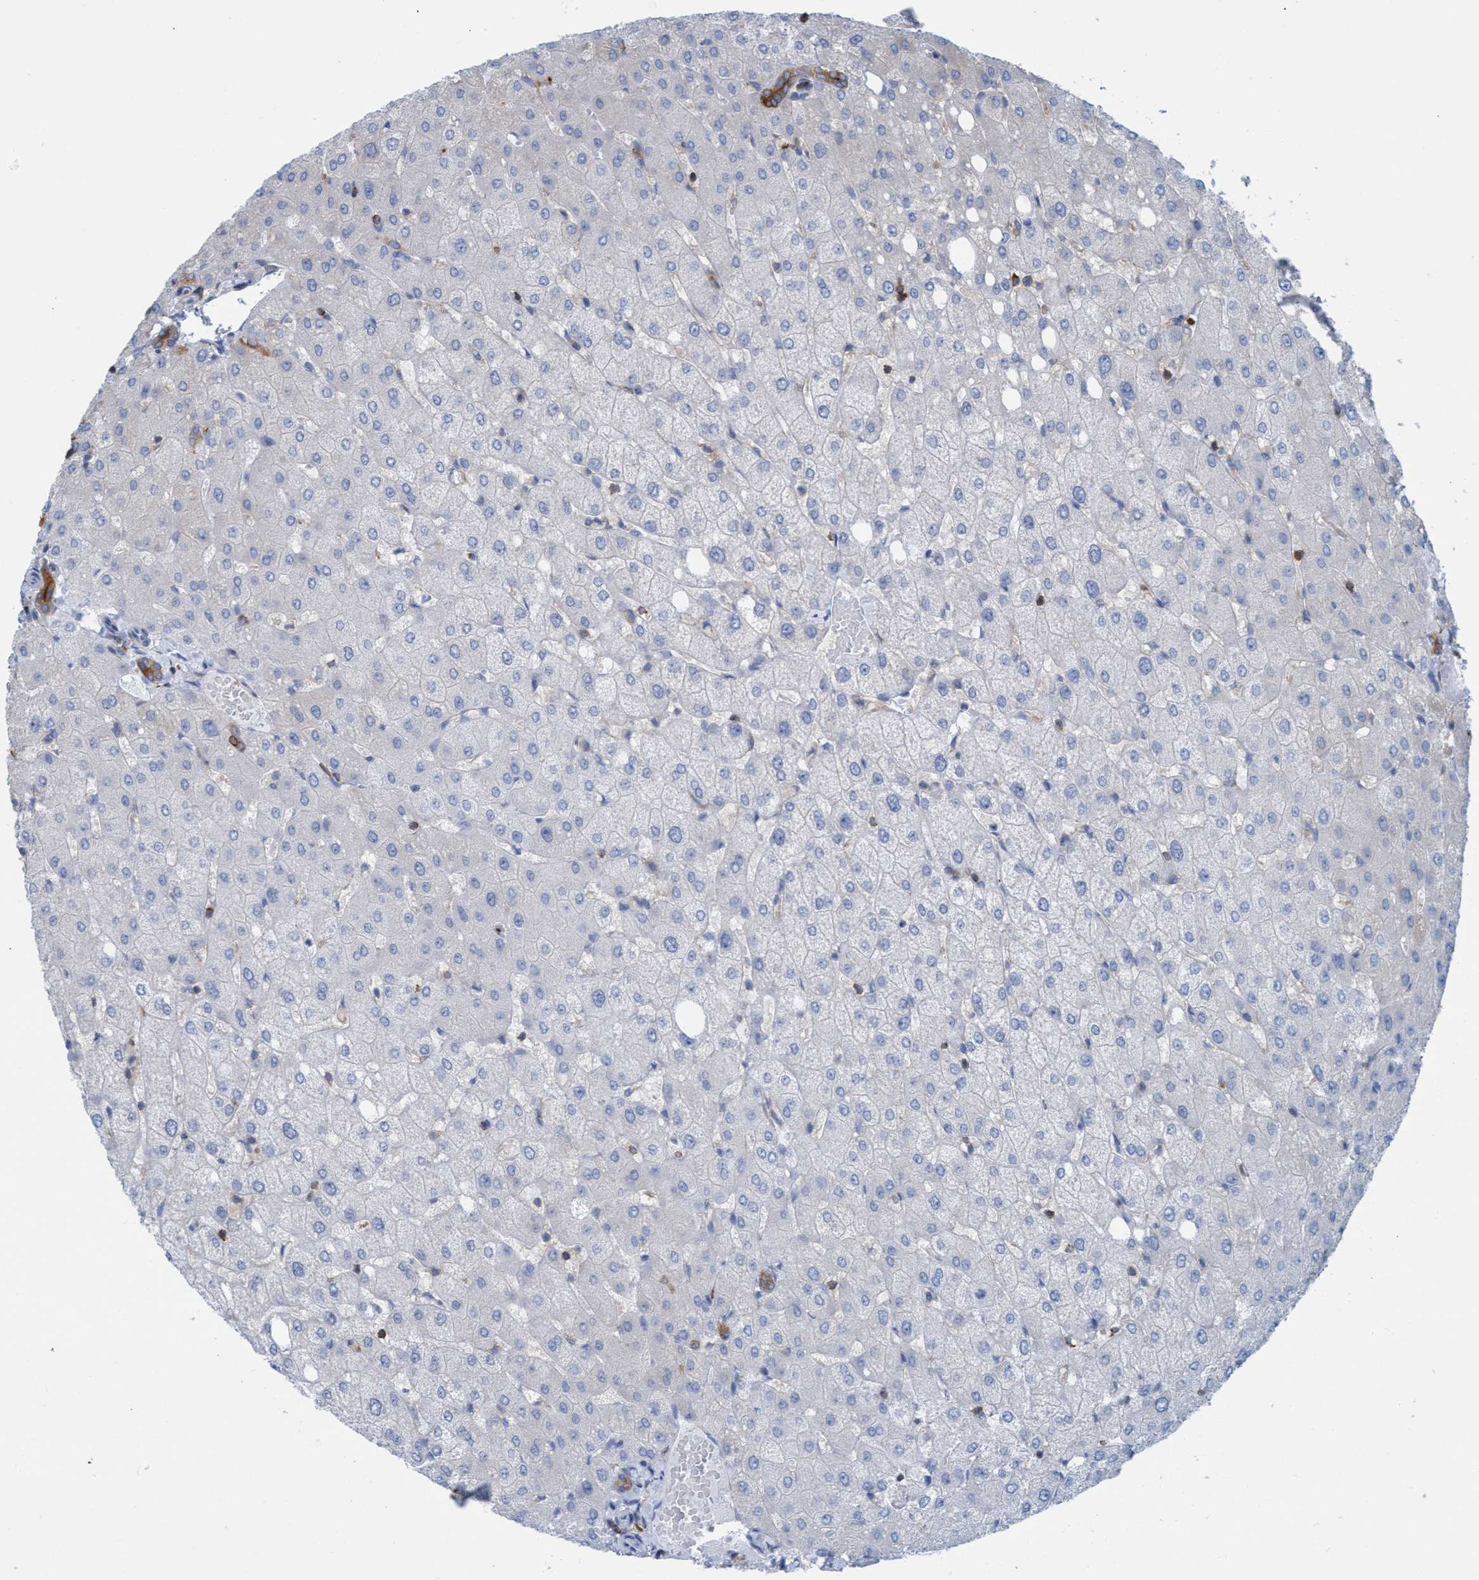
{"staining": {"intensity": "moderate", "quantity": ">75%", "location": "cytoplasmic/membranous"}, "tissue": "liver", "cell_type": "Cholangiocytes", "image_type": "normal", "snomed": [{"axis": "morphology", "description": "Normal tissue, NOS"}, {"axis": "topography", "description": "Liver"}], "caption": "Immunohistochemical staining of benign human liver shows medium levels of moderate cytoplasmic/membranous expression in about >75% of cholangiocytes.", "gene": "EZR", "patient": {"sex": "female", "age": 54}}